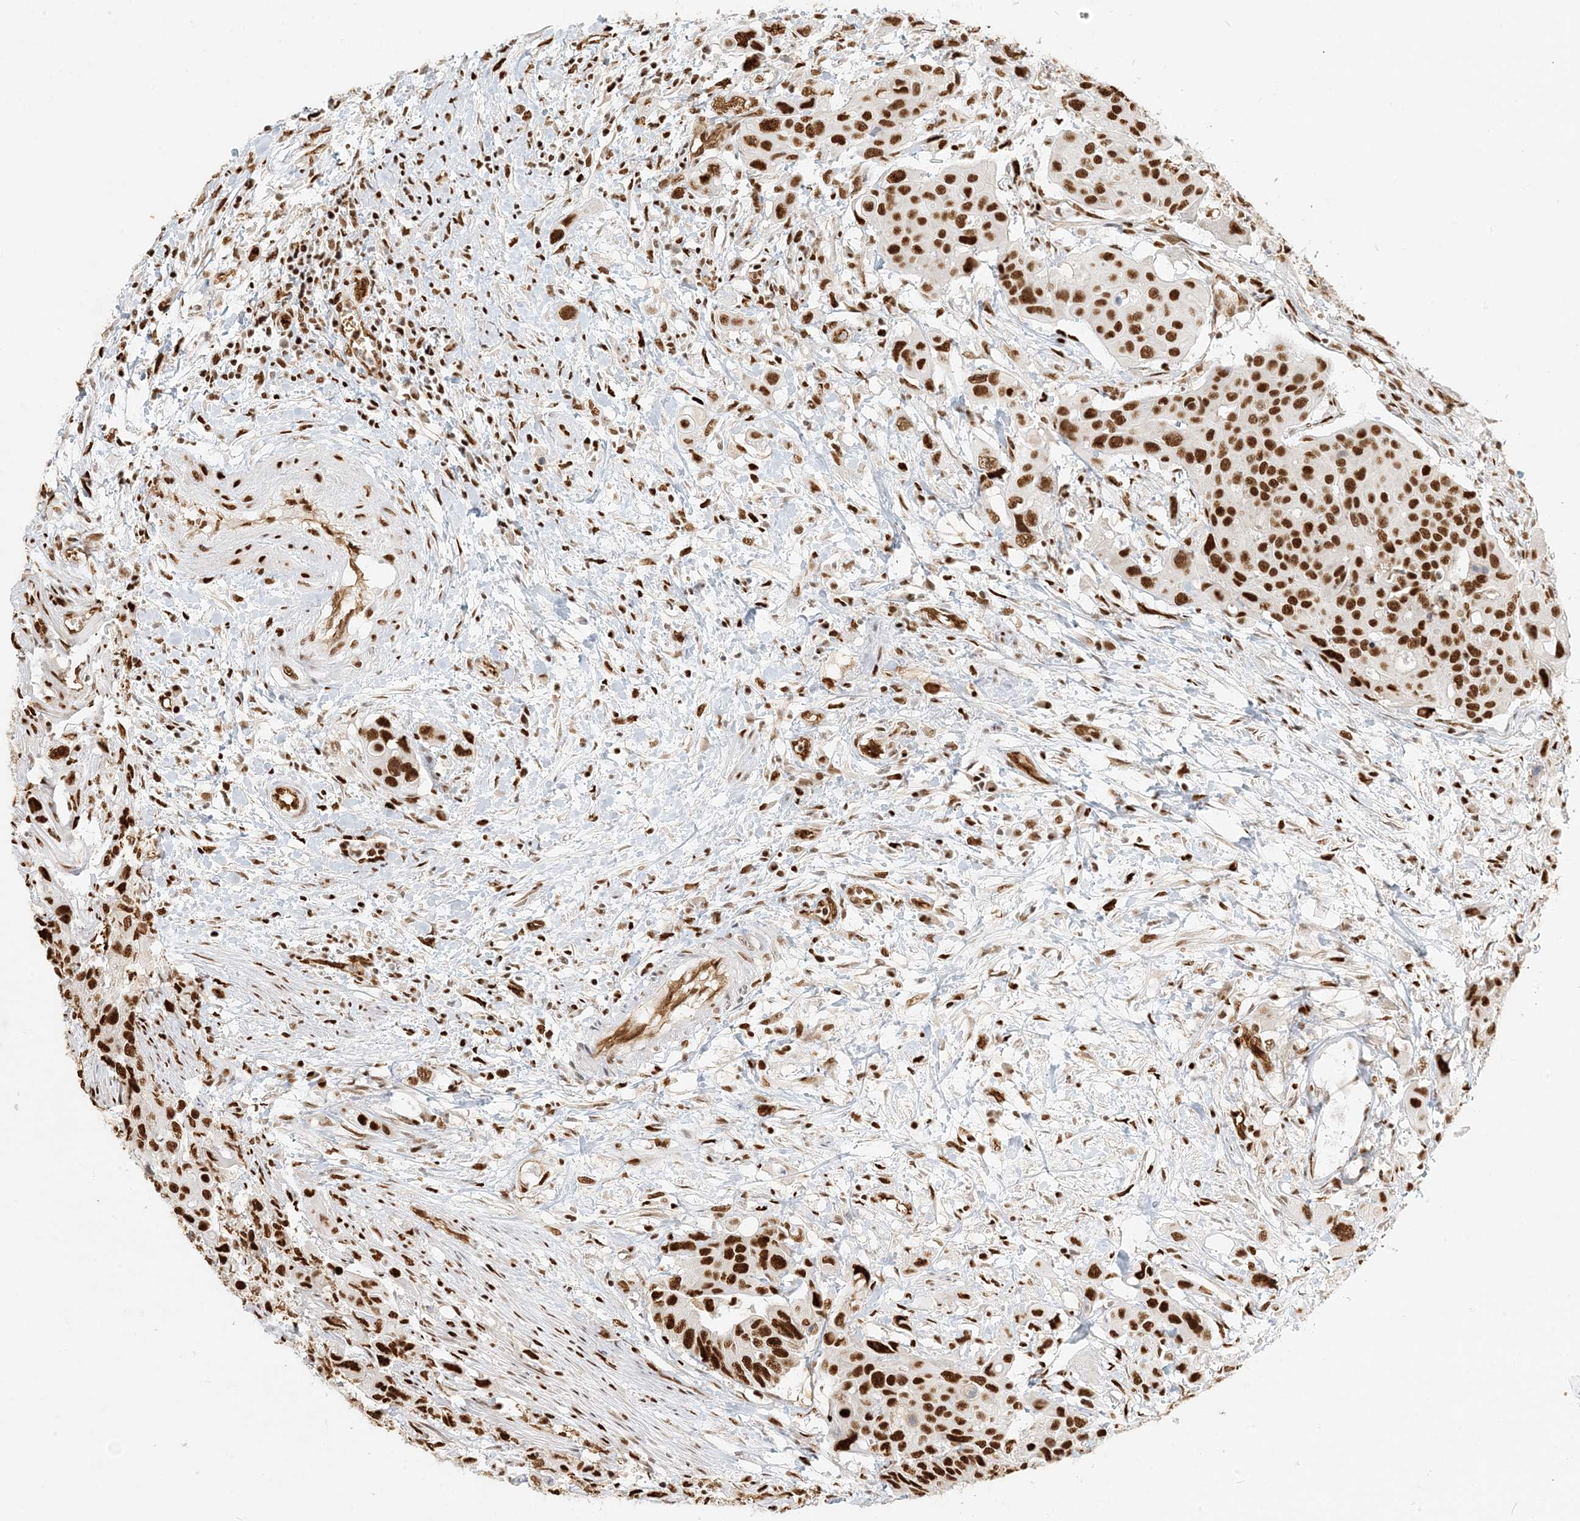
{"staining": {"intensity": "strong", "quantity": ">75%", "location": "nuclear"}, "tissue": "colorectal cancer", "cell_type": "Tumor cells", "image_type": "cancer", "snomed": [{"axis": "morphology", "description": "Adenocarcinoma, NOS"}, {"axis": "topography", "description": "Colon"}], "caption": "Adenocarcinoma (colorectal) stained for a protein shows strong nuclear positivity in tumor cells. (DAB (3,3'-diaminobenzidine) IHC, brown staining for protein, blue staining for nuclei).", "gene": "CKS2", "patient": {"sex": "male", "age": 77}}